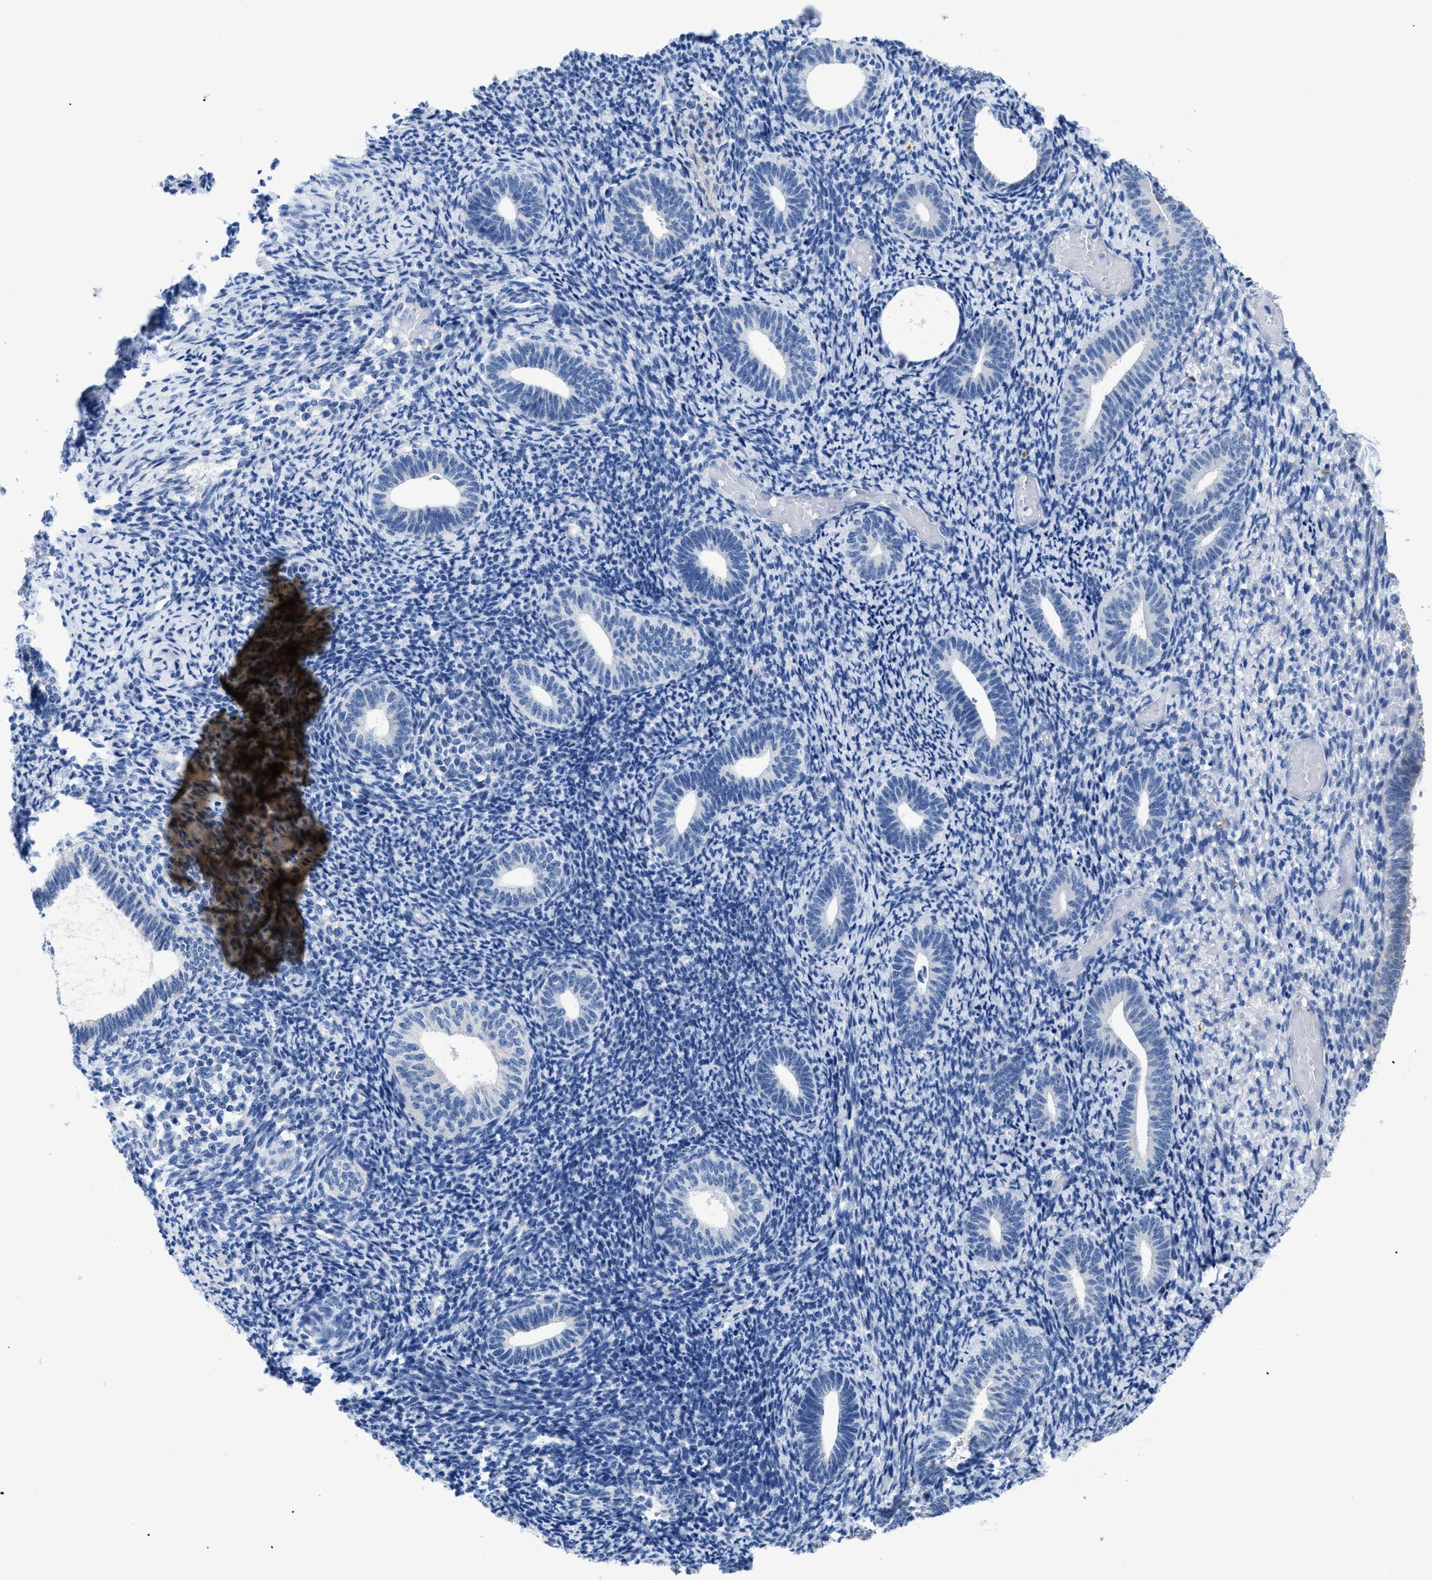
{"staining": {"intensity": "negative", "quantity": "none", "location": "none"}, "tissue": "endometrium", "cell_type": "Cells in endometrial stroma", "image_type": "normal", "snomed": [{"axis": "morphology", "description": "Normal tissue, NOS"}, {"axis": "topography", "description": "Endometrium"}], "caption": "Histopathology image shows no protein positivity in cells in endometrial stroma of normal endometrium. Brightfield microscopy of immunohistochemistry (IHC) stained with DAB (3,3'-diaminobenzidine) (brown) and hematoxylin (blue), captured at high magnification.", "gene": "APOBEC2", "patient": {"sex": "female", "age": 66}}